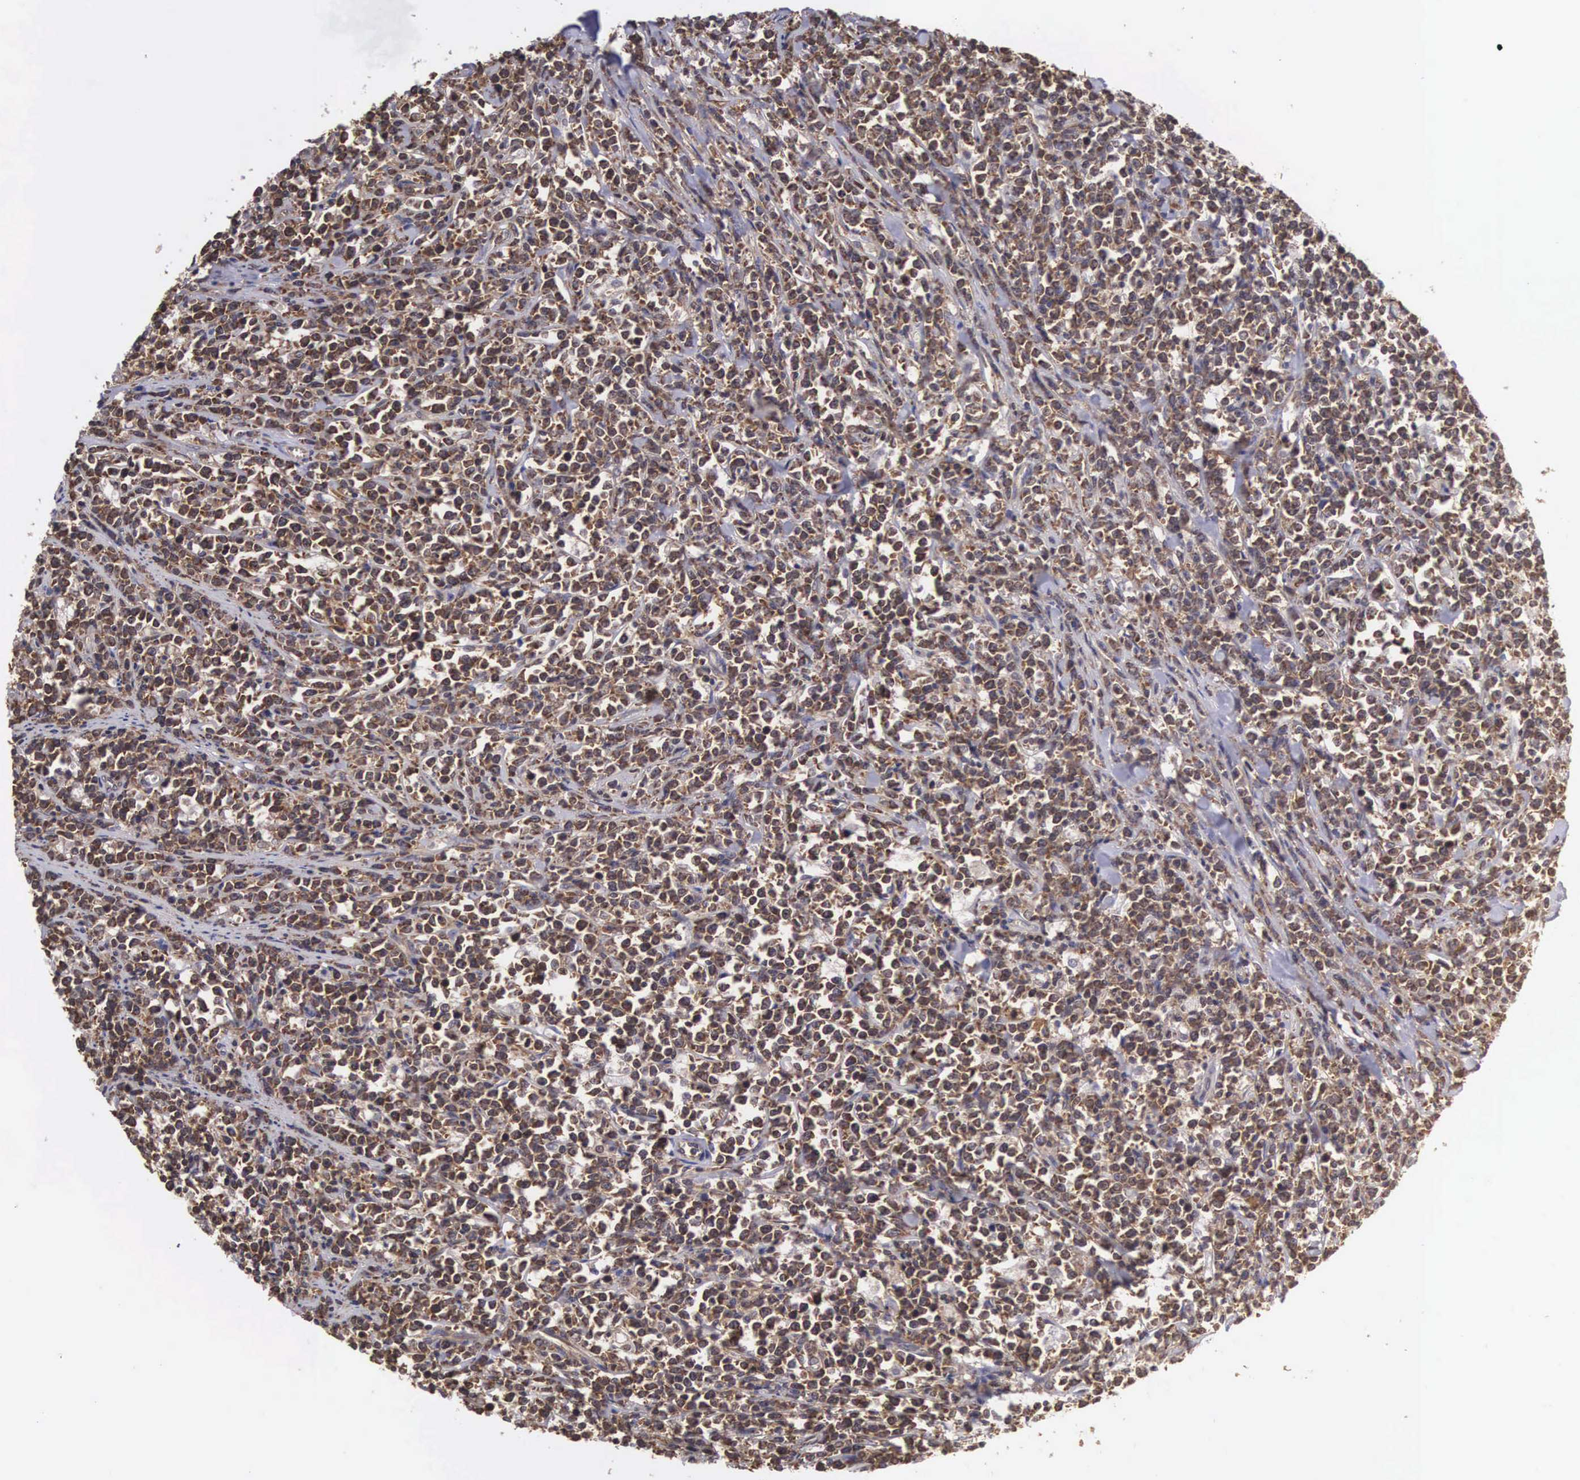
{"staining": {"intensity": "moderate", "quantity": ">75%", "location": "cytoplasmic/membranous"}, "tissue": "lymphoma", "cell_type": "Tumor cells", "image_type": "cancer", "snomed": [{"axis": "morphology", "description": "Malignant lymphoma, non-Hodgkin's type, High grade"}, {"axis": "topography", "description": "Small intestine"}, {"axis": "topography", "description": "Colon"}], "caption": "The micrograph shows a brown stain indicating the presence of a protein in the cytoplasmic/membranous of tumor cells in lymphoma.", "gene": "DHRS1", "patient": {"sex": "male", "age": 8}}